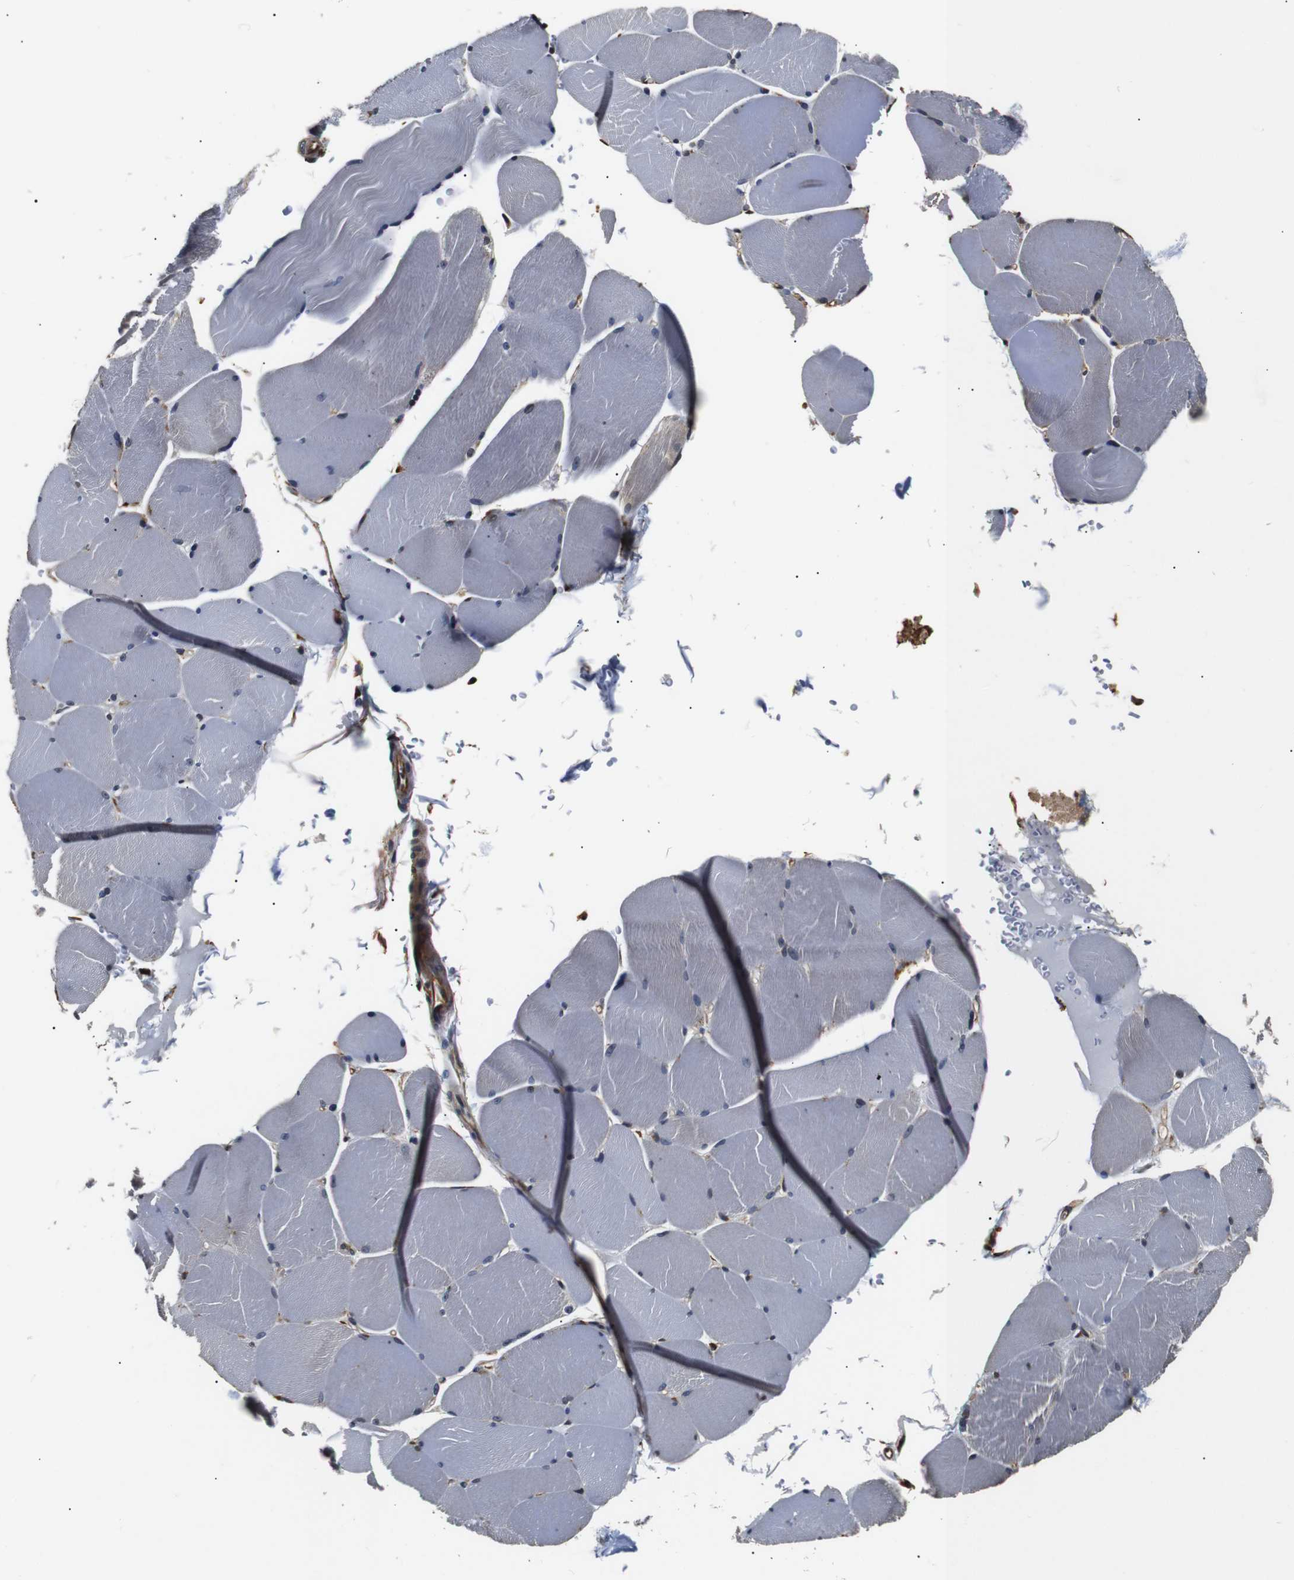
{"staining": {"intensity": "negative", "quantity": "none", "location": "none"}, "tissue": "skeletal muscle", "cell_type": "Myocytes", "image_type": "normal", "snomed": [{"axis": "morphology", "description": "Normal tissue, NOS"}, {"axis": "topography", "description": "Skin"}, {"axis": "topography", "description": "Skeletal muscle"}], "caption": "IHC micrograph of unremarkable skeletal muscle: human skeletal muscle stained with DAB (3,3'-diaminobenzidine) exhibits no significant protein expression in myocytes. The staining is performed using DAB brown chromogen with nuclei counter-stained in using hematoxylin.", "gene": "HHIP", "patient": {"sex": "male", "age": 83}}